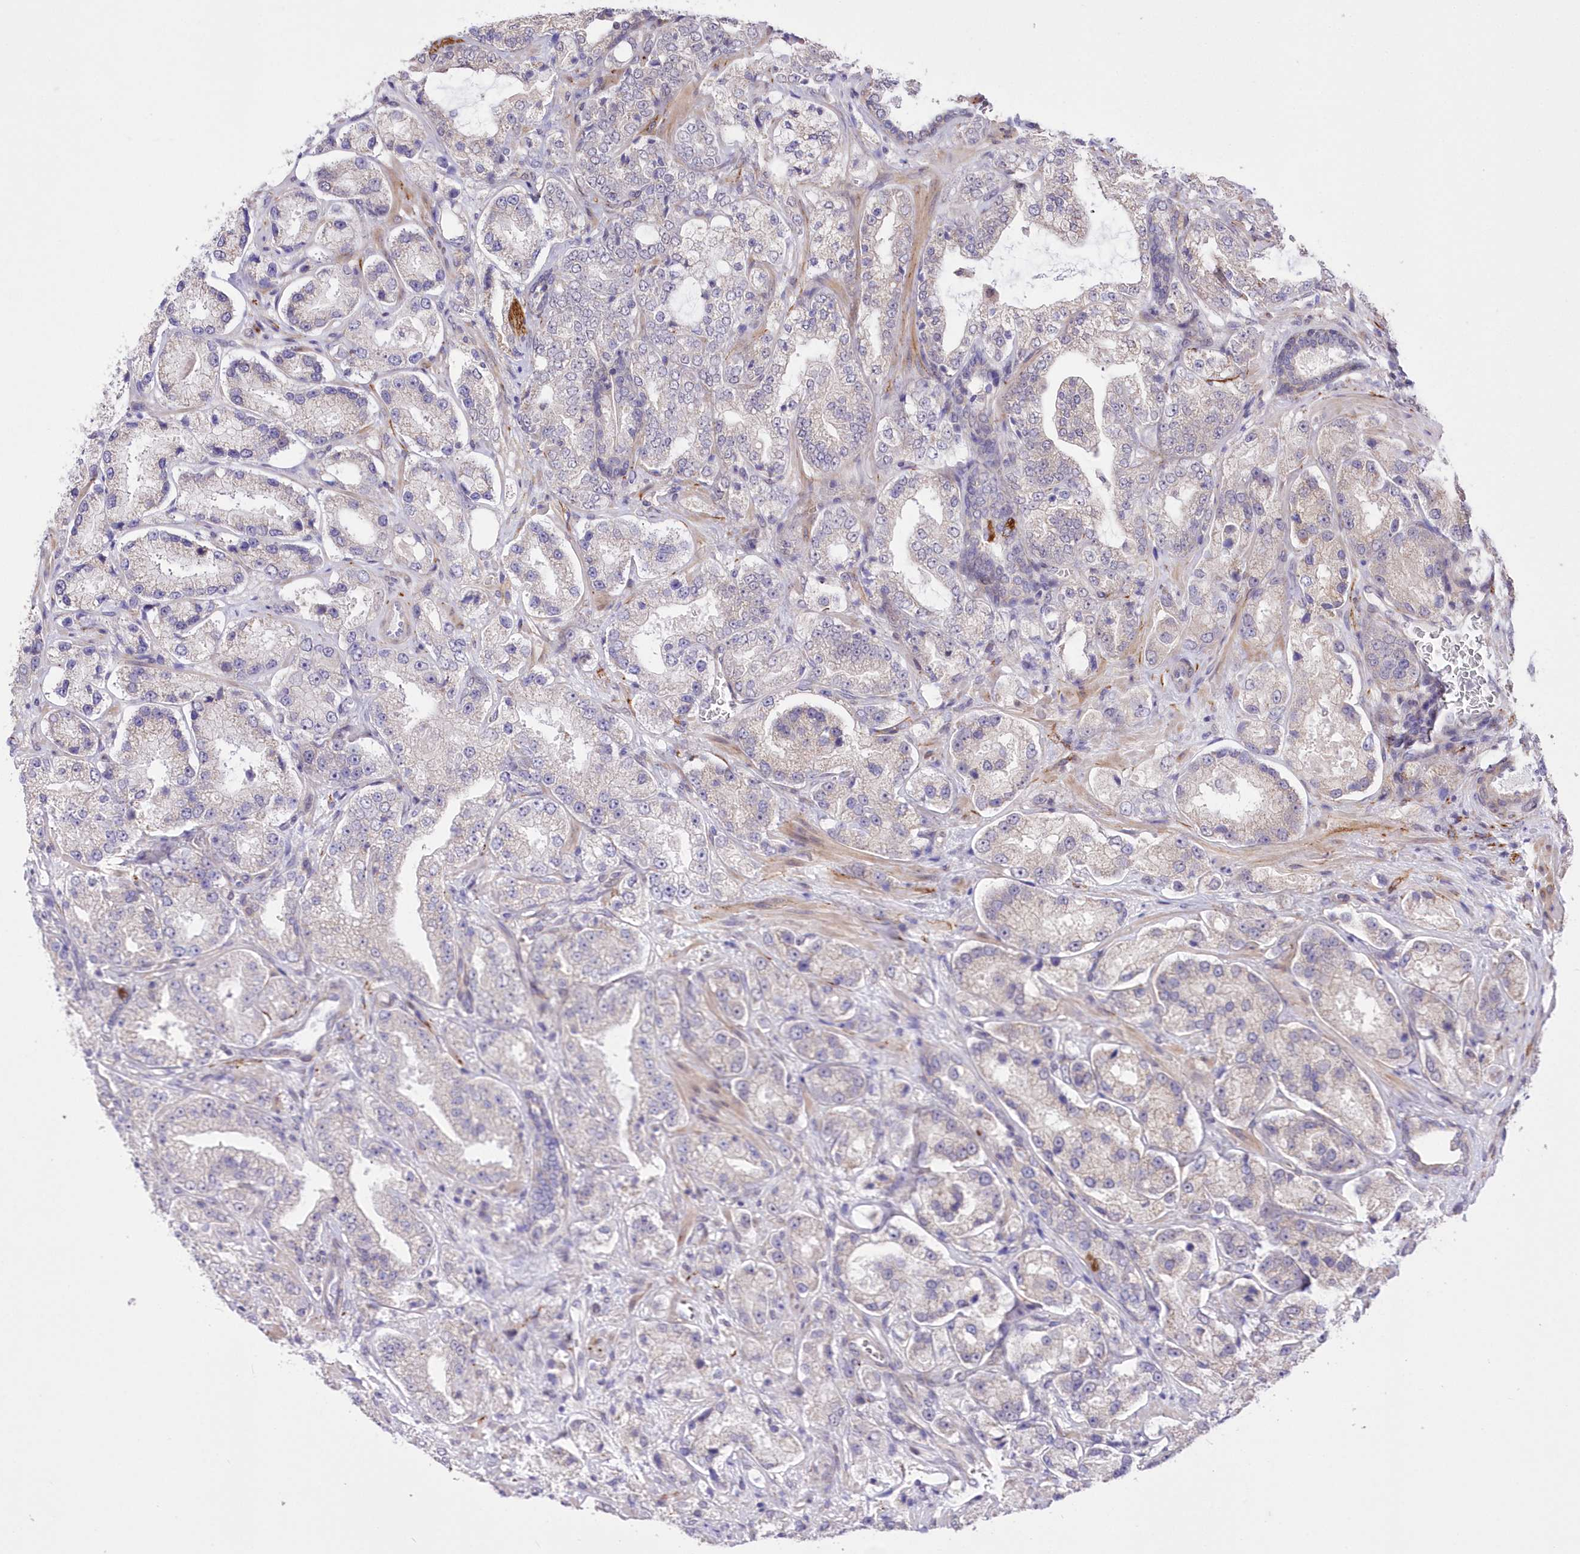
{"staining": {"intensity": "negative", "quantity": "none", "location": "none"}, "tissue": "prostate cancer", "cell_type": "Tumor cells", "image_type": "cancer", "snomed": [{"axis": "morphology", "description": "Adenocarcinoma, High grade"}, {"axis": "topography", "description": "Prostate"}], "caption": "Immunohistochemistry histopathology image of prostate cancer (high-grade adenocarcinoma) stained for a protein (brown), which displays no staining in tumor cells.", "gene": "FAM241B", "patient": {"sex": "male", "age": 64}}